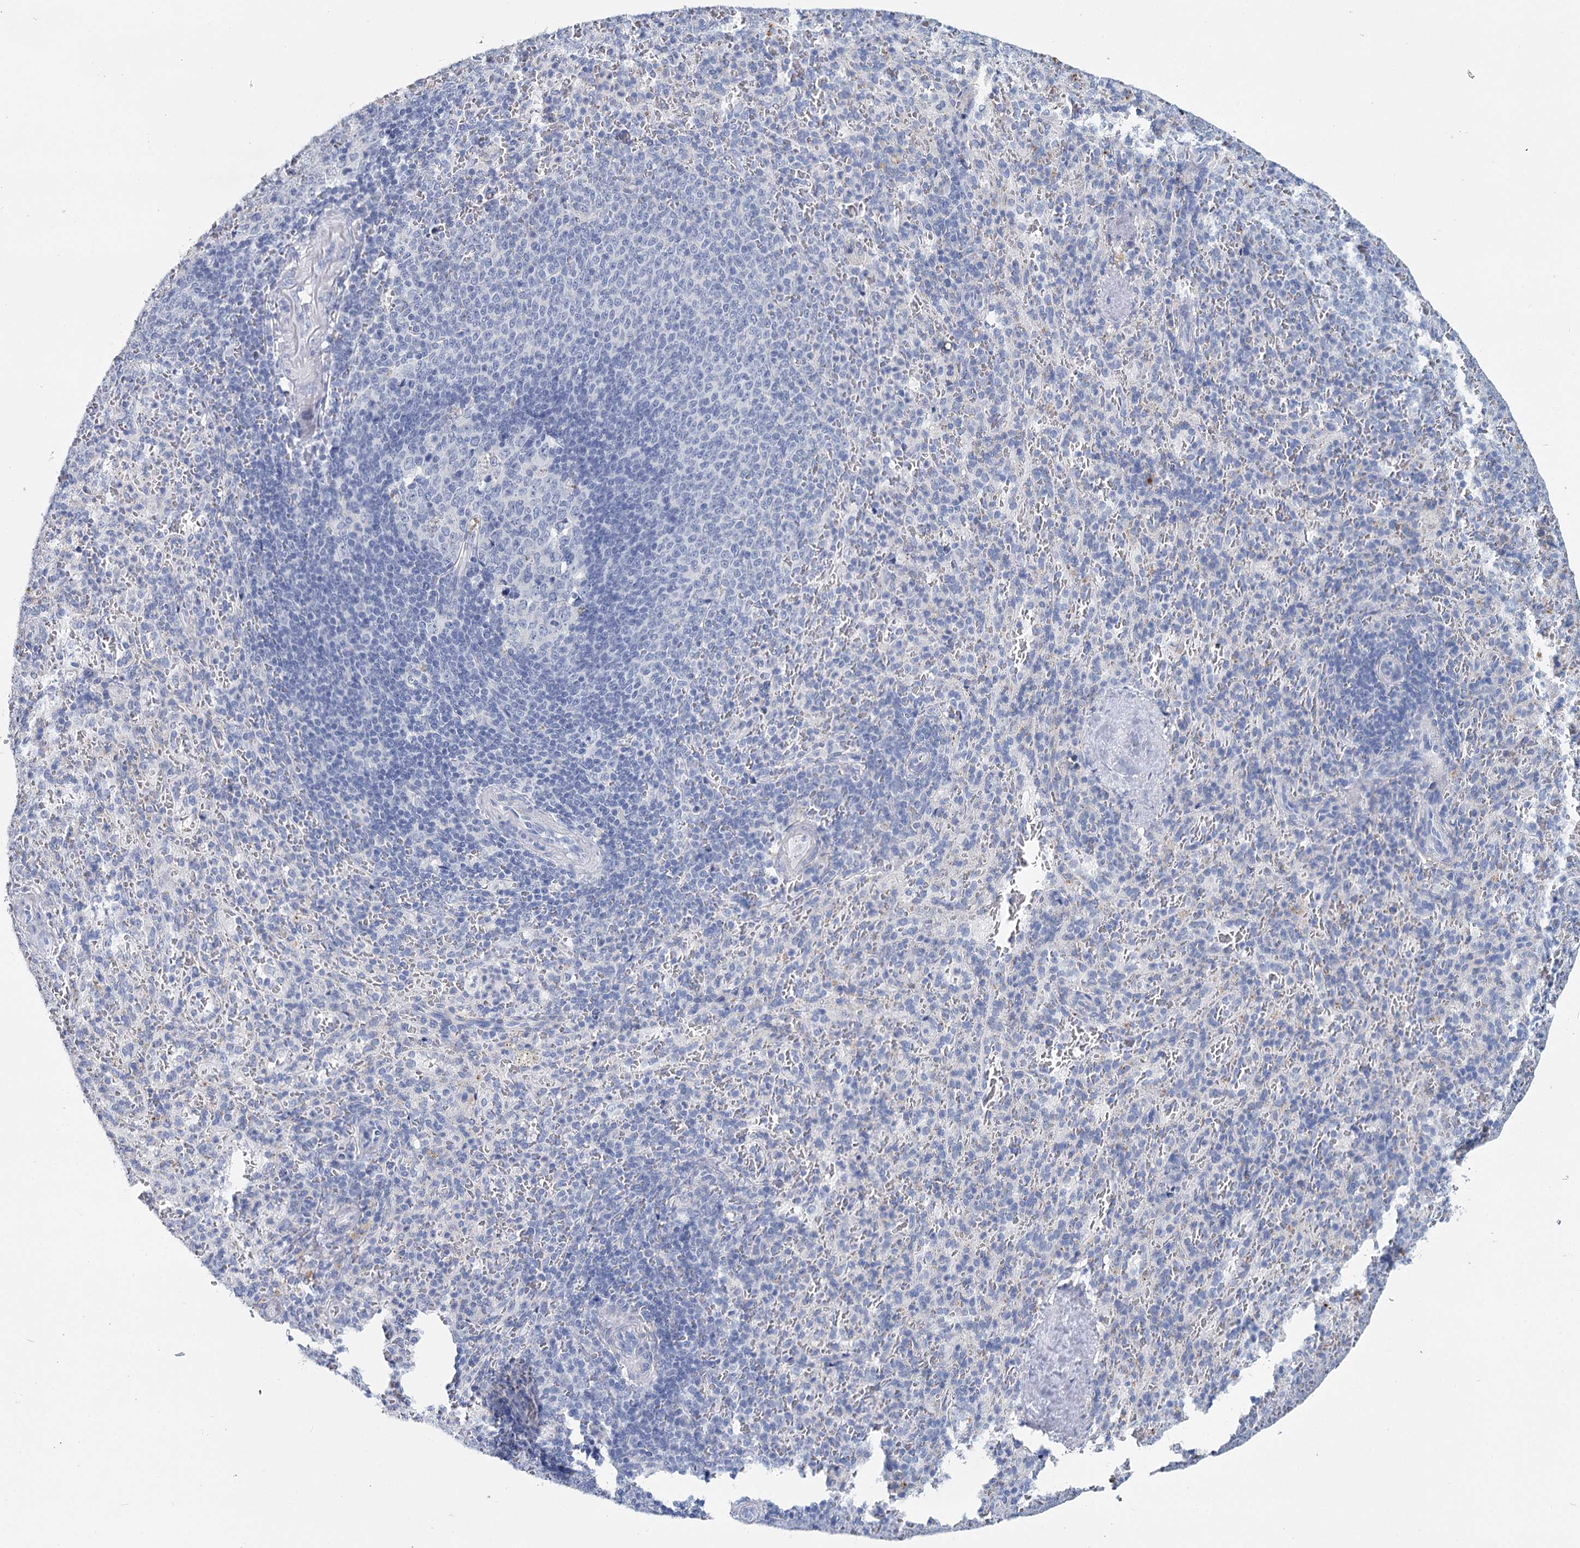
{"staining": {"intensity": "negative", "quantity": "none", "location": "none"}, "tissue": "spleen", "cell_type": "Cells in red pulp", "image_type": "normal", "snomed": [{"axis": "morphology", "description": "Normal tissue, NOS"}, {"axis": "topography", "description": "Spleen"}], "caption": "This is a photomicrograph of immunohistochemistry staining of benign spleen, which shows no expression in cells in red pulp.", "gene": "METTL7B", "patient": {"sex": "female", "age": 21}}